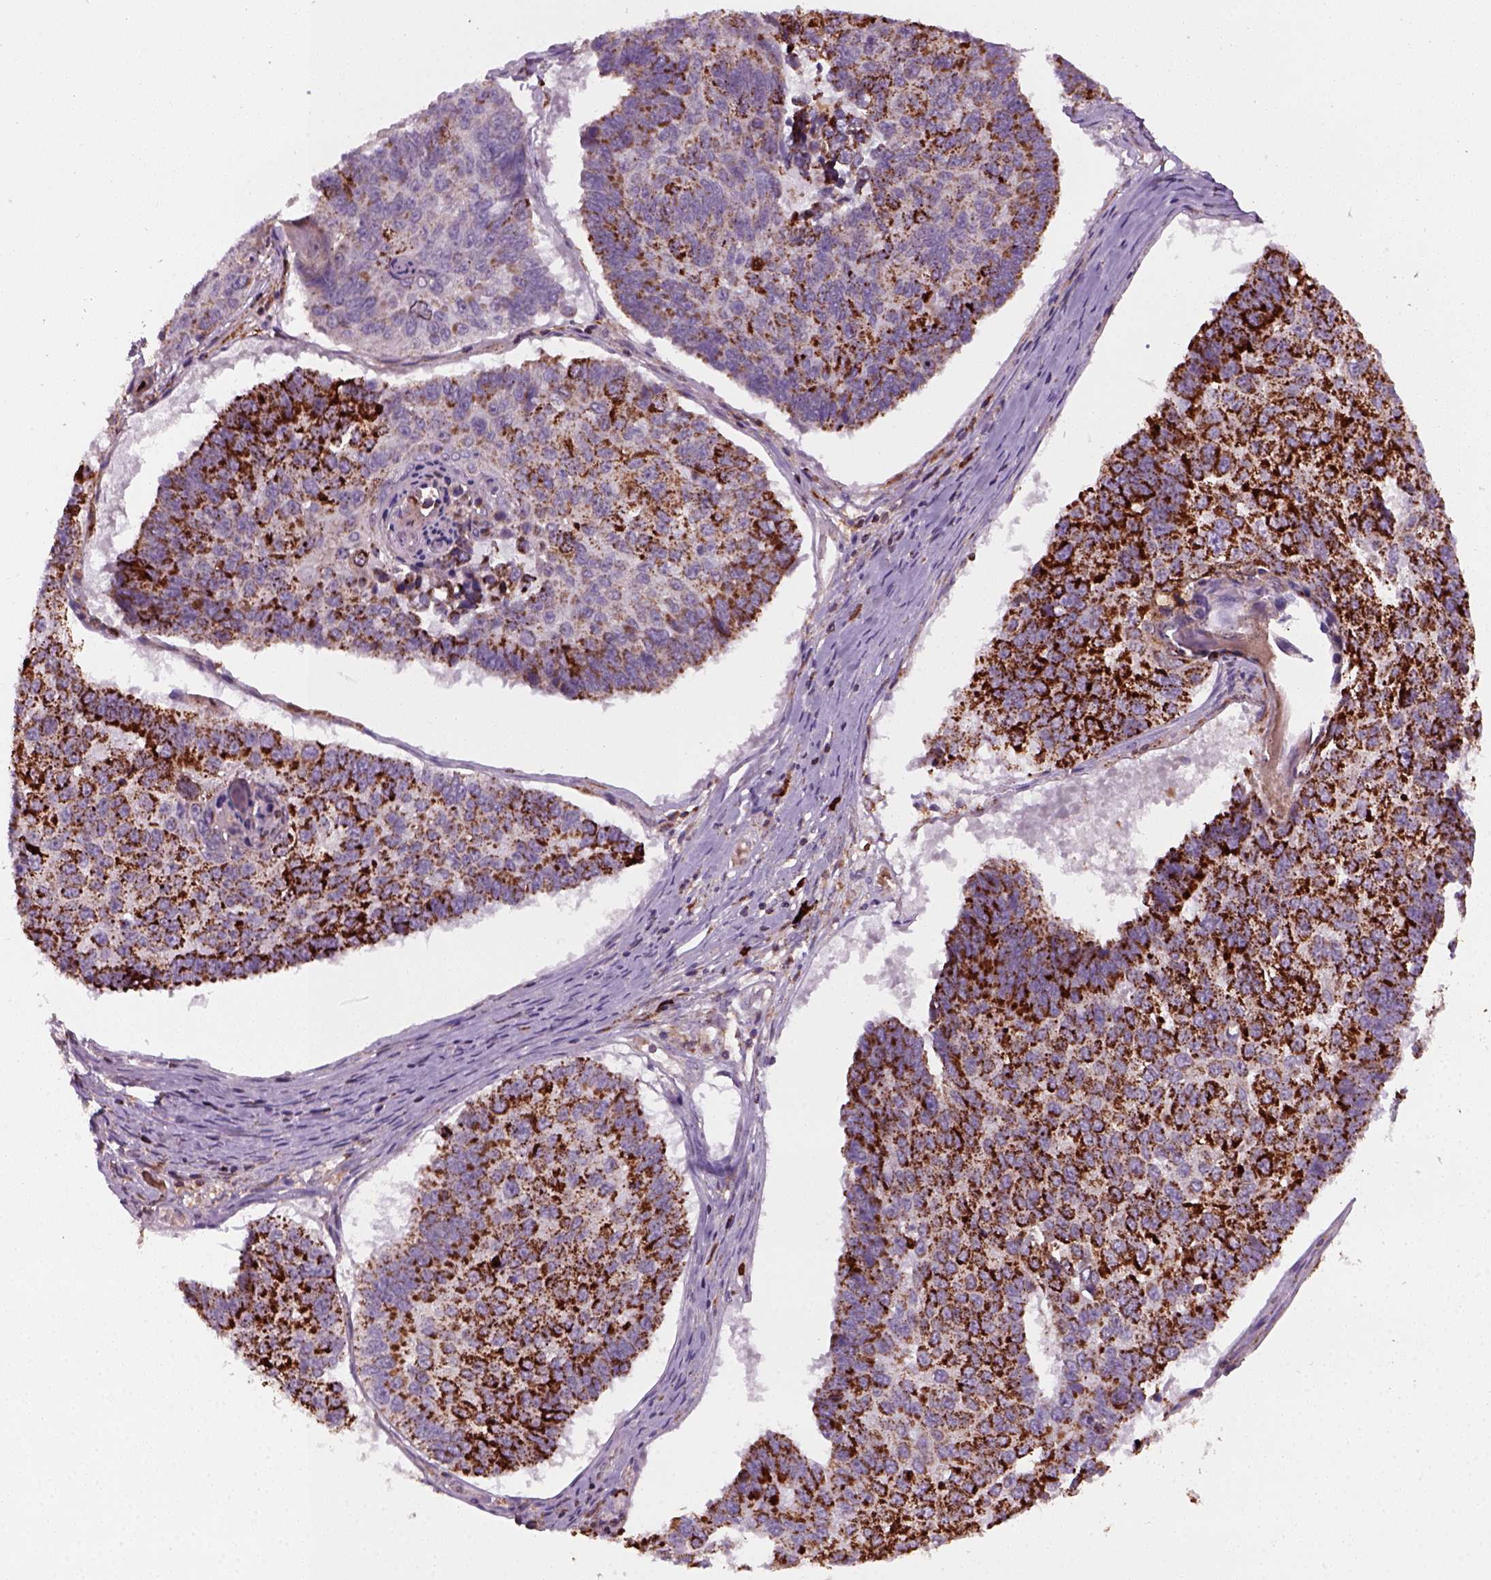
{"staining": {"intensity": "strong", "quantity": ">75%", "location": "cytoplasmic/membranous"}, "tissue": "lung cancer", "cell_type": "Tumor cells", "image_type": "cancer", "snomed": [{"axis": "morphology", "description": "Squamous cell carcinoma, NOS"}, {"axis": "topography", "description": "Lung"}], "caption": "Protein analysis of lung cancer tissue displays strong cytoplasmic/membranous expression in approximately >75% of tumor cells.", "gene": "NUDT16L1", "patient": {"sex": "male", "age": 73}}